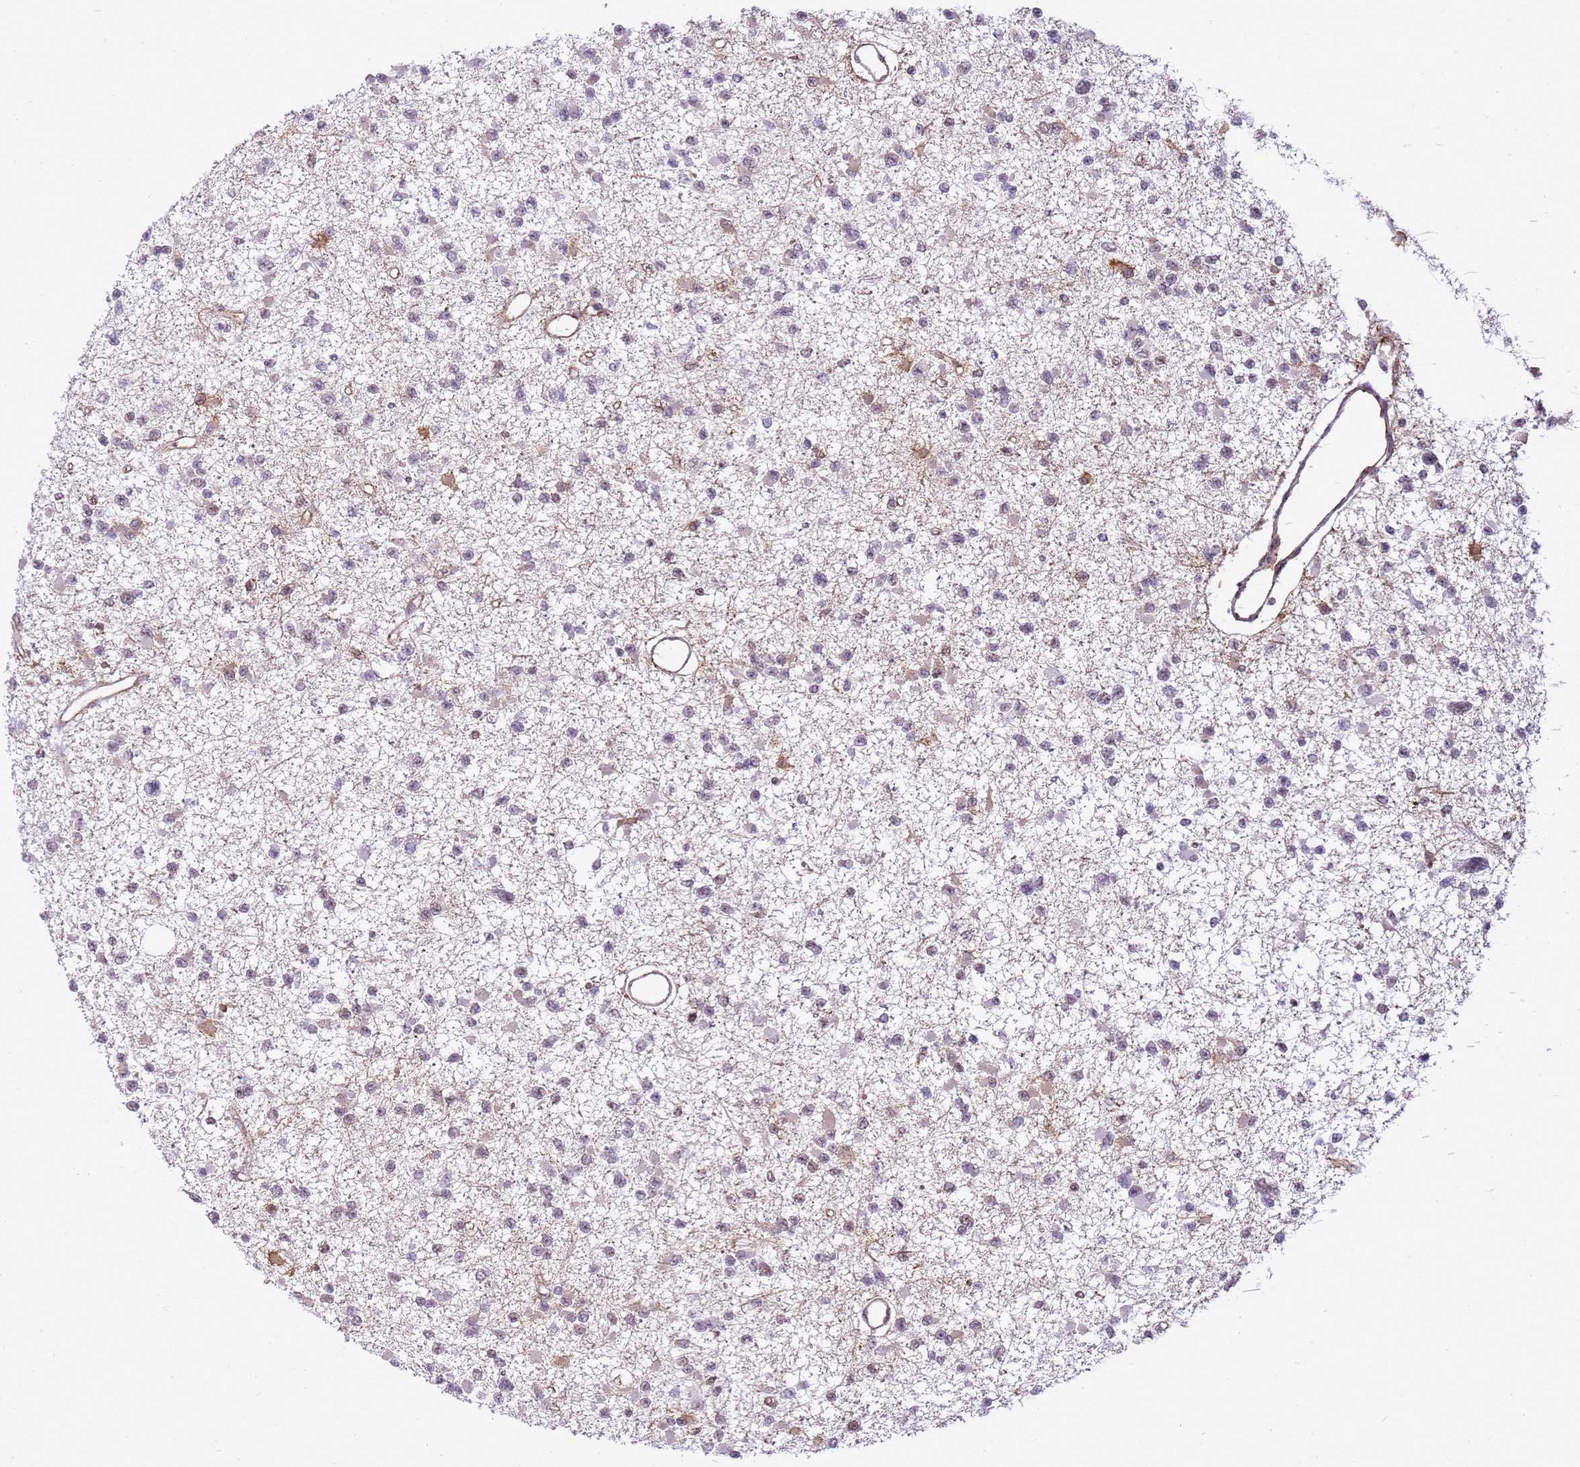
{"staining": {"intensity": "moderate", "quantity": "<25%", "location": "cytoplasmic/membranous"}, "tissue": "glioma", "cell_type": "Tumor cells", "image_type": "cancer", "snomed": [{"axis": "morphology", "description": "Glioma, malignant, Low grade"}, {"axis": "topography", "description": "Brain"}], "caption": "Protein expression analysis of glioma shows moderate cytoplasmic/membranous expression in about <25% of tumor cells.", "gene": "GABRE", "patient": {"sex": "female", "age": 22}}